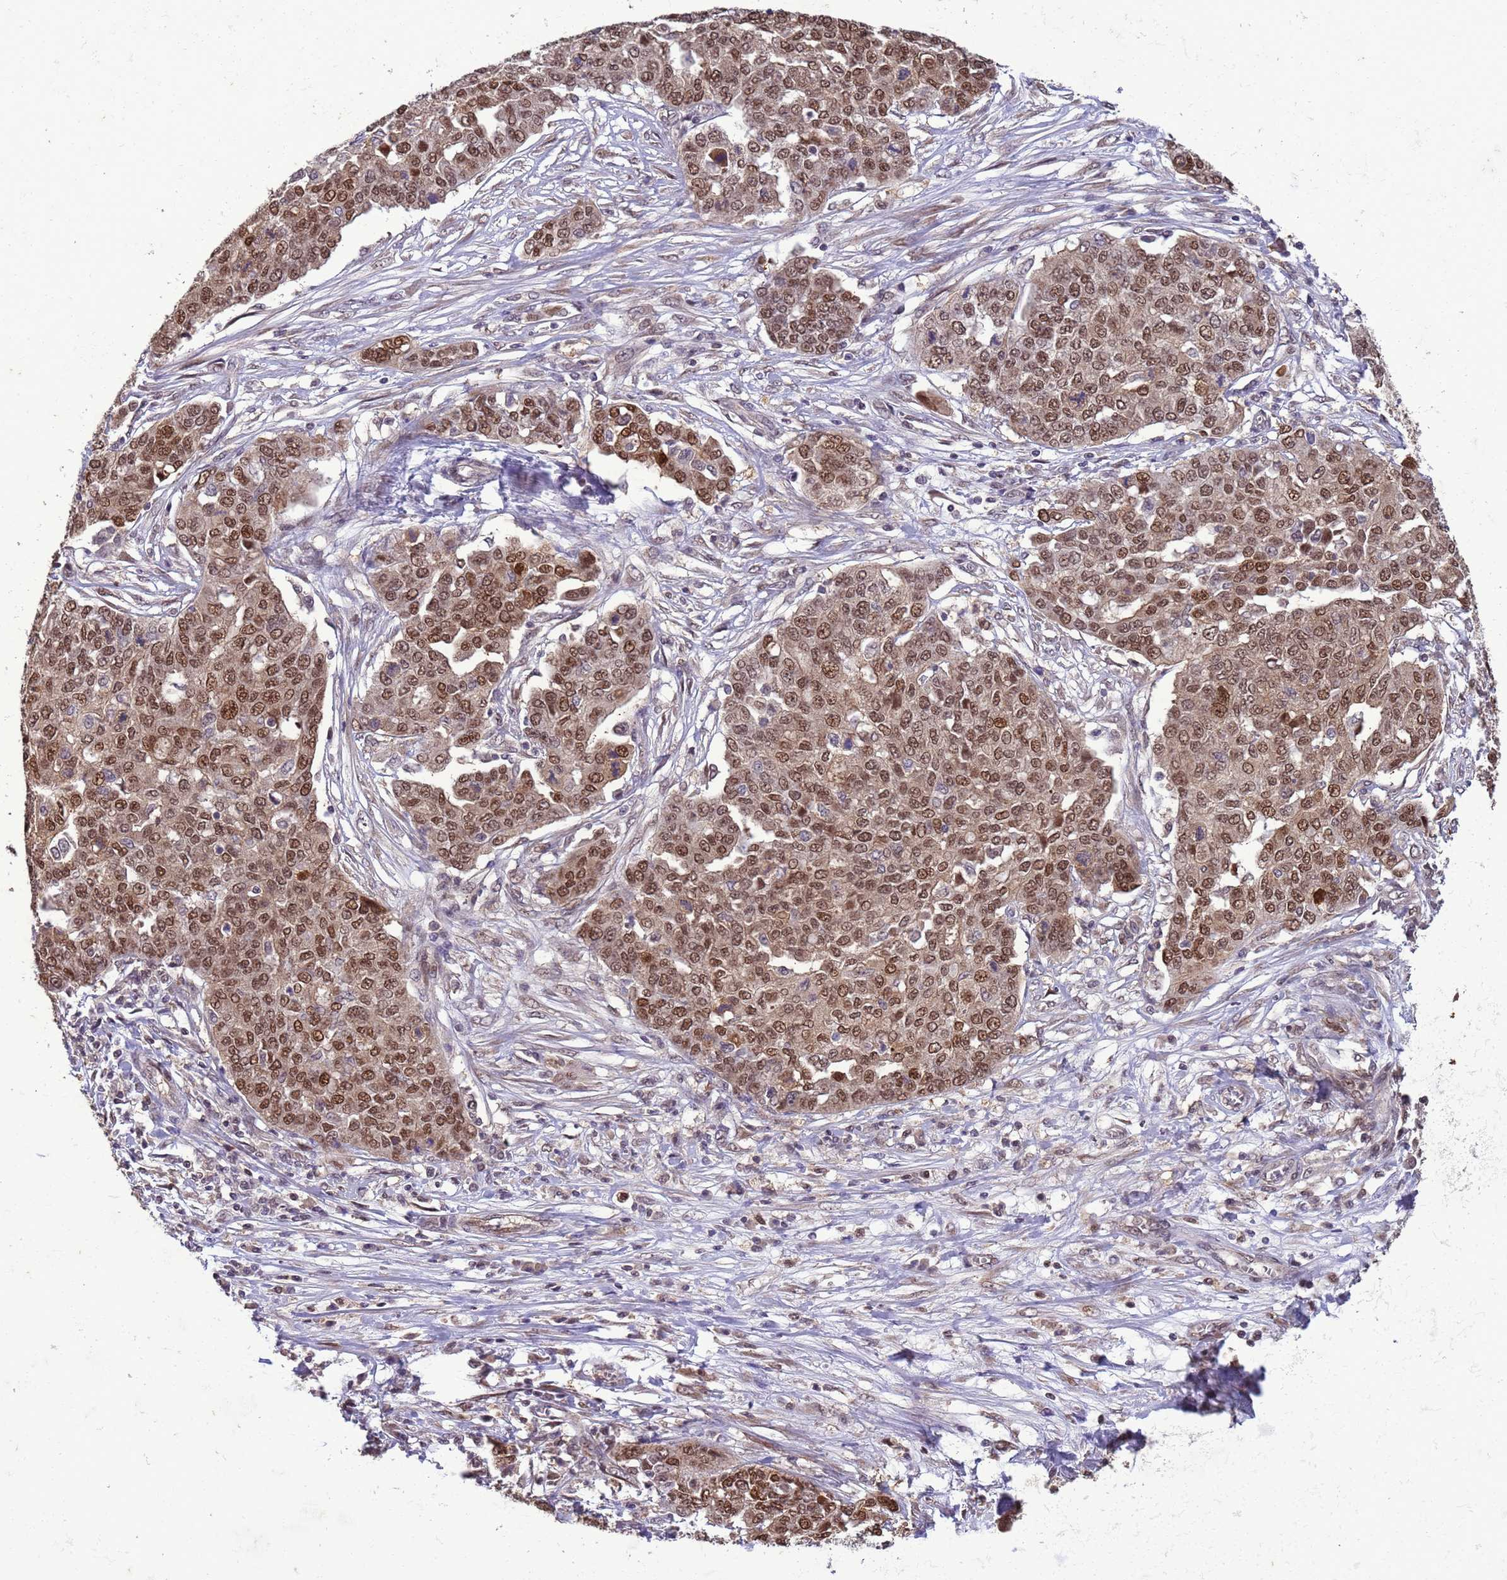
{"staining": {"intensity": "moderate", "quantity": ">75%", "location": "nuclear"}, "tissue": "ovarian cancer", "cell_type": "Tumor cells", "image_type": "cancer", "snomed": [{"axis": "morphology", "description": "Cystadenocarcinoma, serous, NOS"}, {"axis": "topography", "description": "Soft tissue"}, {"axis": "topography", "description": "Ovary"}], "caption": "Immunohistochemistry of human ovarian serous cystadenocarcinoma exhibits medium levels of moderate nuclear staining in about >75% of tumor cells. (Brightfield microscopy of DAB IHC at high magnification).", "gene": "ZBTB5", "patient": {"sex": "female", "age": 57}}